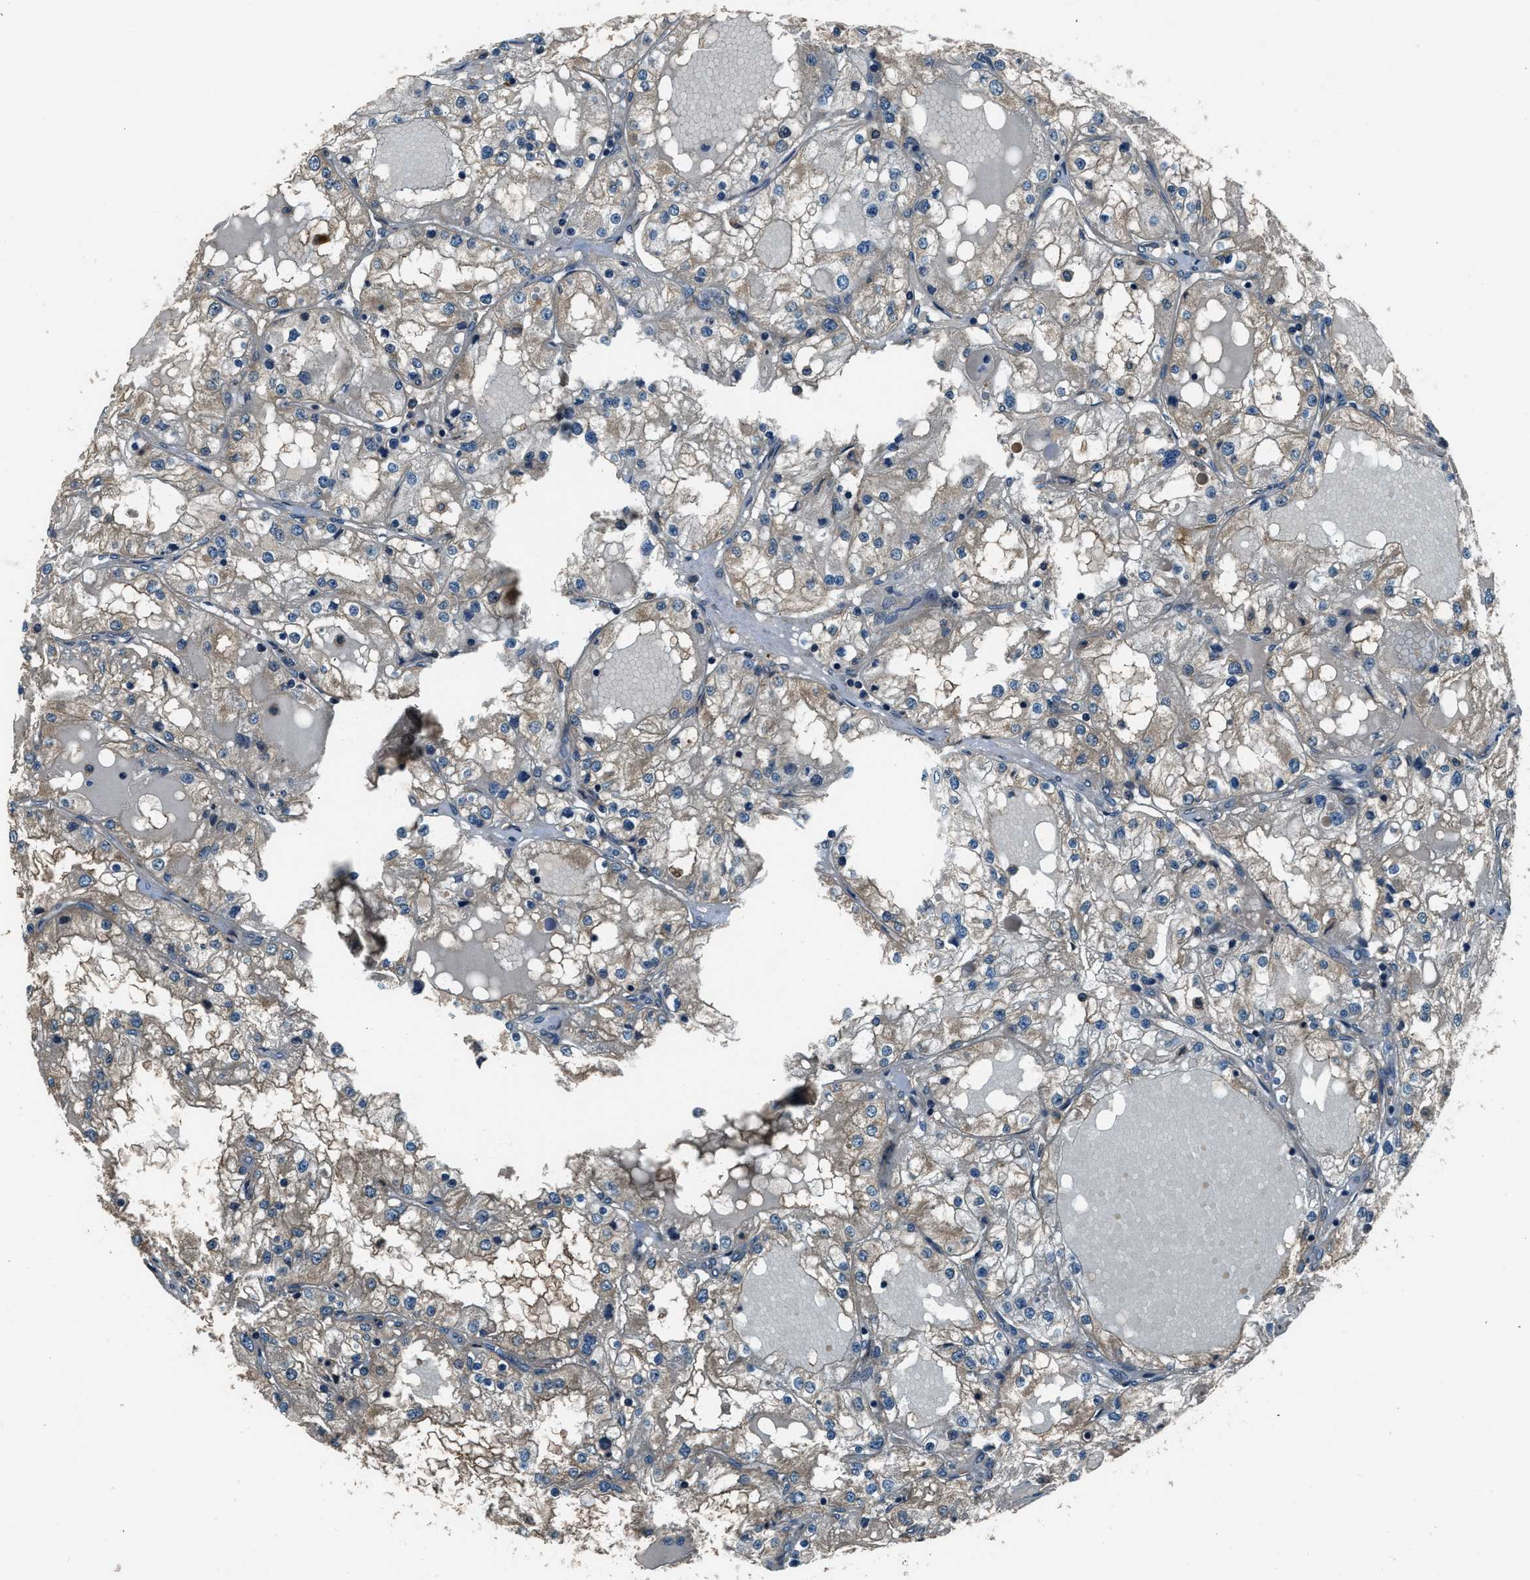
{"staining": {"intensity": "weak", "quantity": "<25%", "location": "cytoplasmic/membranous"}, "tissue": "renal cancer", "cell_type": "Tumor cells", "image_type": "cancer", "snomed": [{"axis": "morphology", "description": "Adenocarcinoma, NOS"}, {"axis": "topography", "description": "Kidney"}], "caption": "High magnification brightfield microscopy of renal cancer (adenocarcinoma) stained with DAB (brown) and counterstained with hematoxylin (blue): tumor cells show no significant staining.", "gene": "ARHGEF11", "patient": {"sex": "male", "age": 68}}